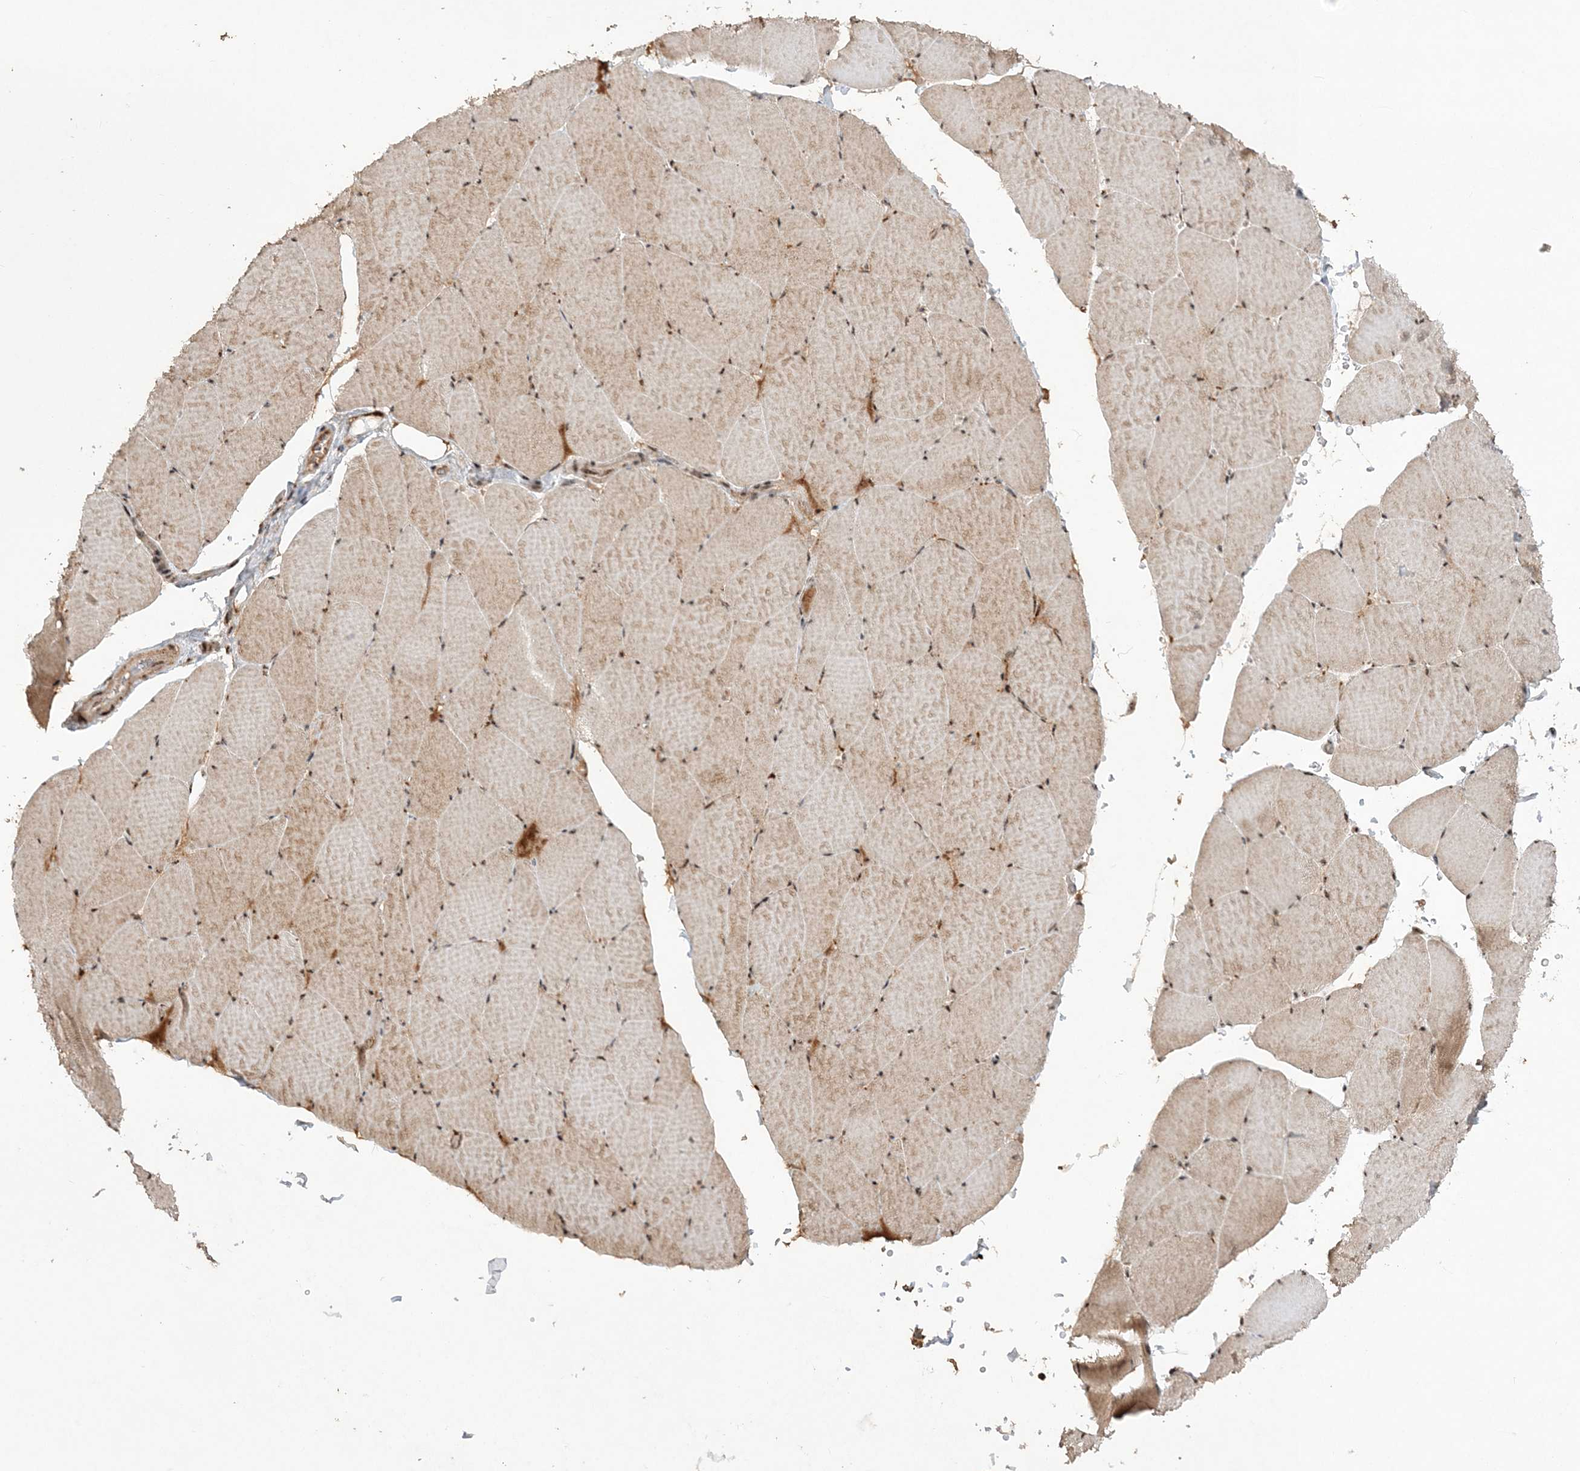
{"staining": {"intensity": "strong", "quantity": ">75%", "location": "nuclear"}, "tissue": "skeletal muscle", "cell_type": "Myocytes", "image_type": "normal", "snomed": [{"axis": "morphology", "description": "Normal tissue, NOS"}, {"axis": "topography", "description": "Skeletal muscle"}, {"axis": "topography", "description": "Head-Neck"}], "caption": "Protein staining of benign skeletal muscle shows strong nuclear expression in approximately >75% of myocytes. The protein is stained brown, and the nuclei are stained in blue (DAB IHC with brightfield microscopy, high magnification).", "gene": "POLR3B", "patient": {"sex": "male", "age": 66}}